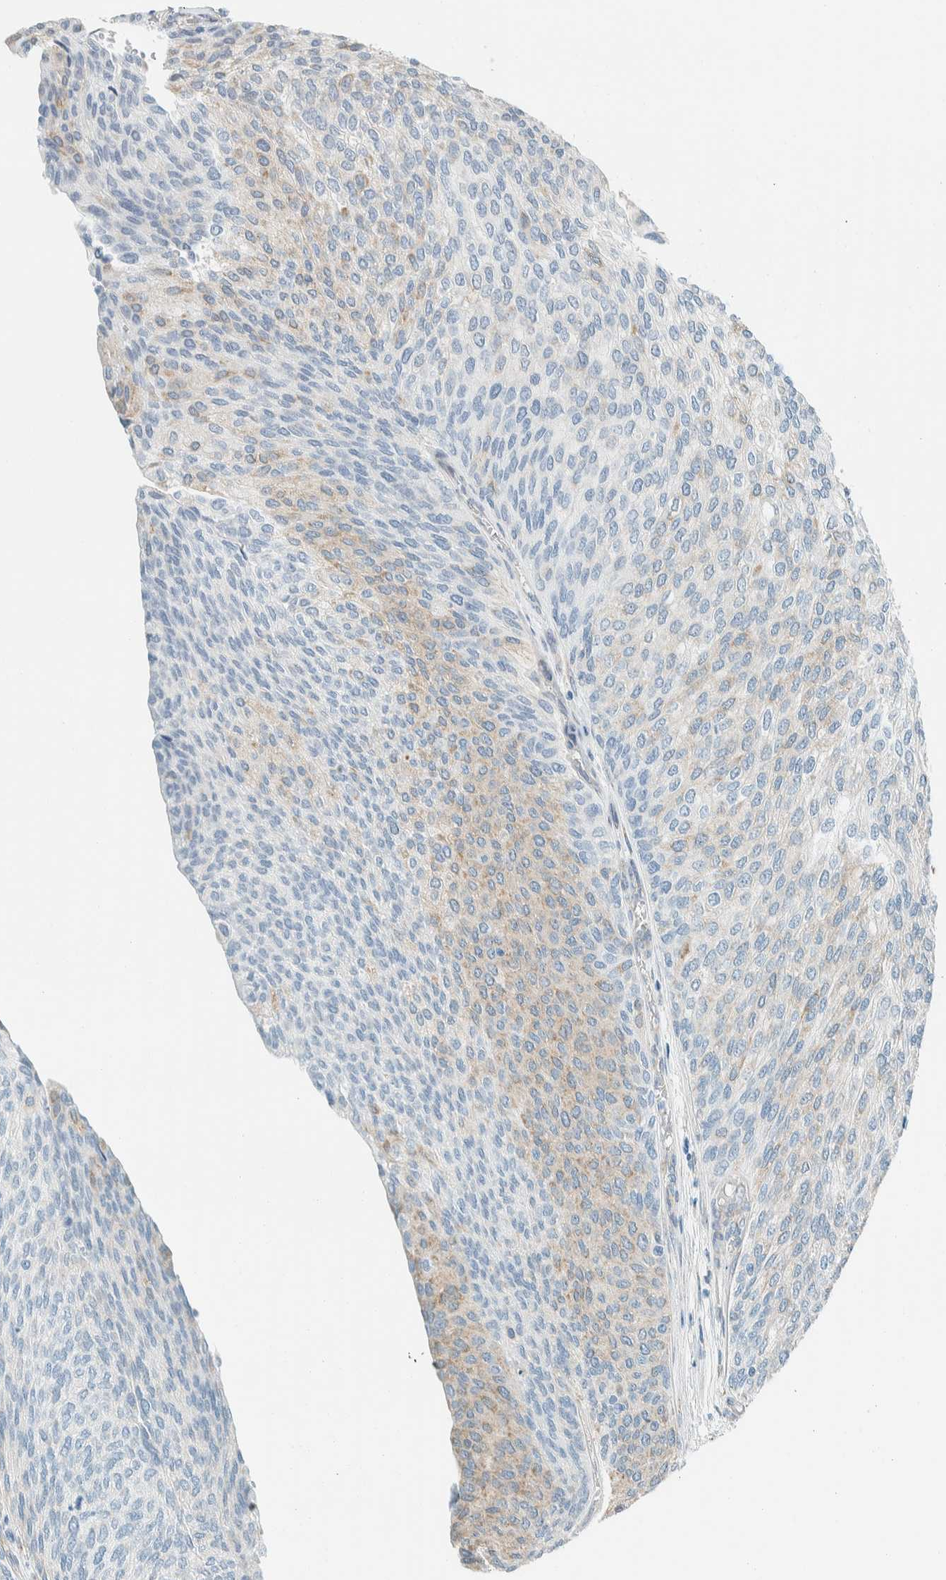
{"staining": {"intensity": "weak", "quantity": "<25%", "location": "cytoplasmic/membranous"}, "tissue": "urothelial cancer", "cell_type": "Tumor cells", "image_type": "cancer", "snomed": [{"axis": "morphology", "description": "Urothelial carcinoma, Low grade"}, {"axis": "topography", "description": "Urinary bladder"}], "caption": "The image reveals no significant staining in tumor cells of urothelial carcinoma (low-grade).", "gene": "ALDH7A1", "patient": {"sex": "female", "age": 79}}